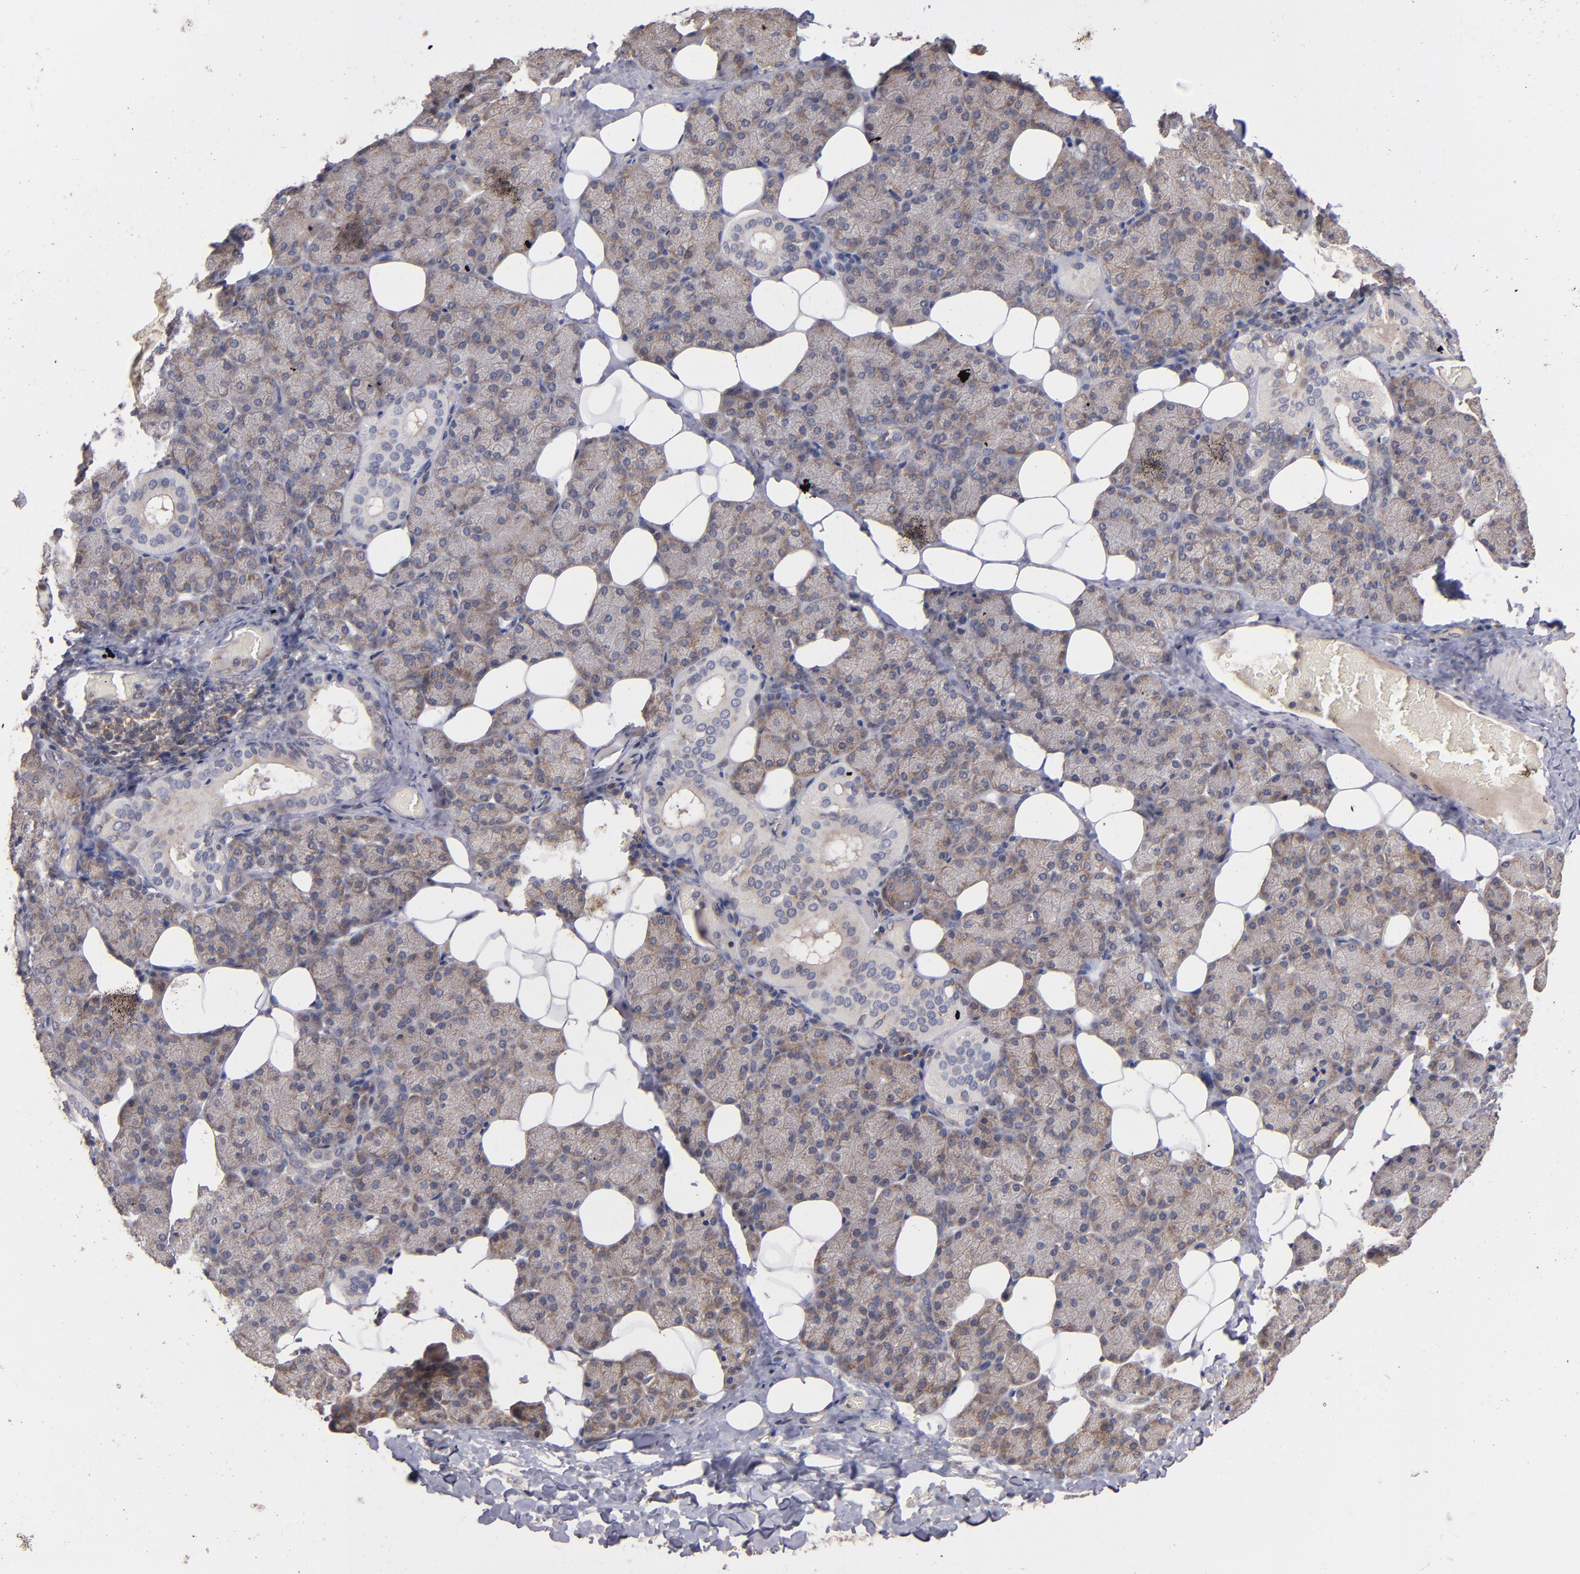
{"staining": {"intensity": "moderate", "quantity": "25%-75%", "location": "cytoplasmic/membranous"}, "tissue": "salivary gland", "cell_type": "Glandular cells", "image_type": "normal", "snomed": [{"axis": "morphology", "description": "Normal tissue, NOS"}, {"axis": "topography", "description": "Lymph node"}, {"axis": "topography", "description": "Salivary gland"}], "caption": "Salivary gland stained for a protein (brown) shows moderate cytoplasmic/membranous positive positivity in about 25%-75% of glandular cells.", "gene": "UPF3B", "patient": {"sex": "male", "age": 8}}